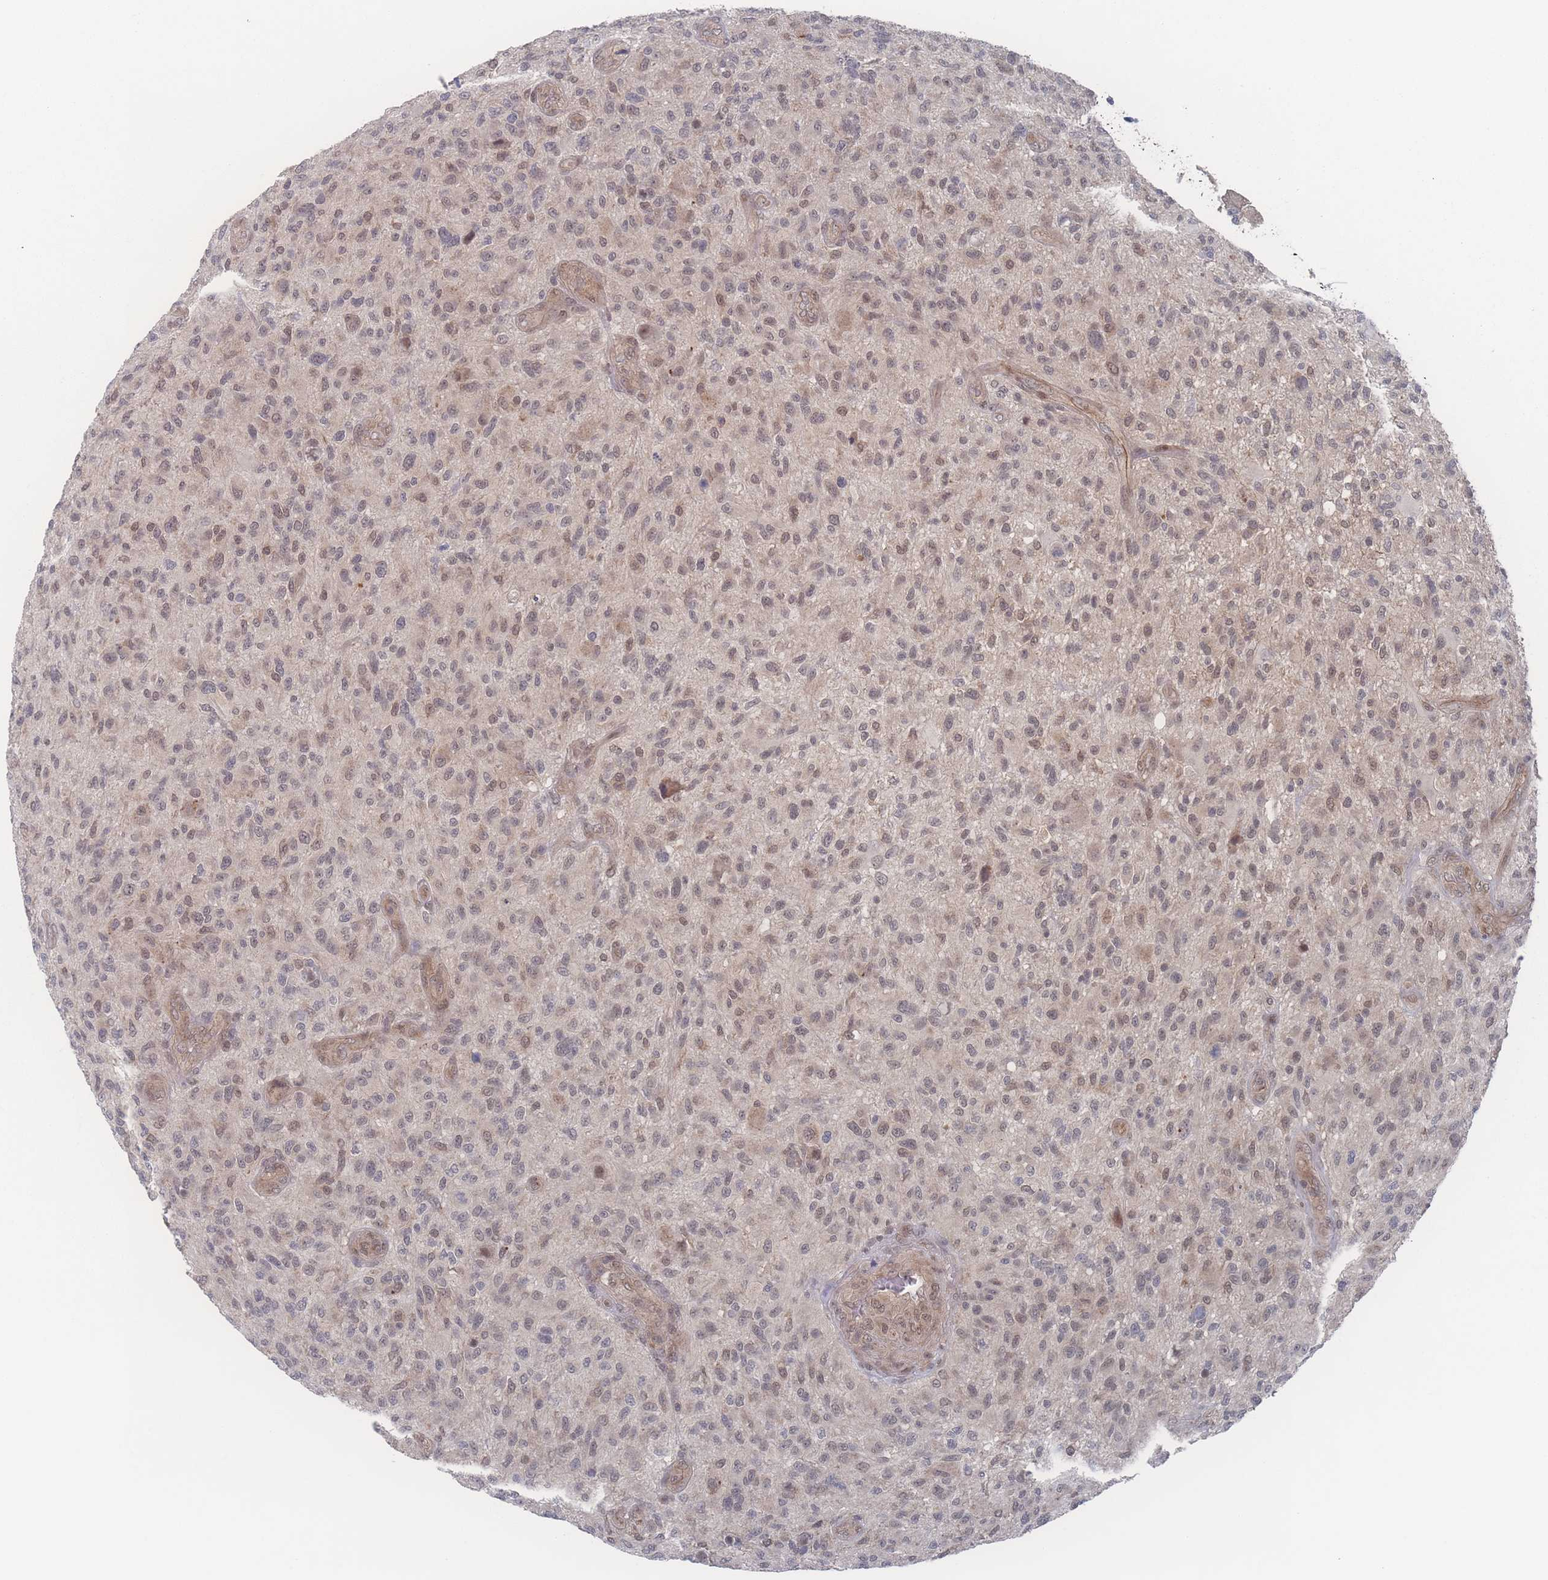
{"staining": {"intensity": "weak", "quantity": "25%-75%", "location": "nuclear"}, "tissue": "glioma", "cell_type": "Tumor cells", "image_type": "cancer", "snomed": [{"axis": "morphology", "description": "Glioma, malignant, High grade"}, {"axis": "topography", "description": "Brain"}], "caption": "Weak nuclear positivity is appreciated in about 25%-75% of tumor cells in high-grade glioma (malignant).", "gene": "NBEAL1", "patient": {"sex": "male", "age": 47}}